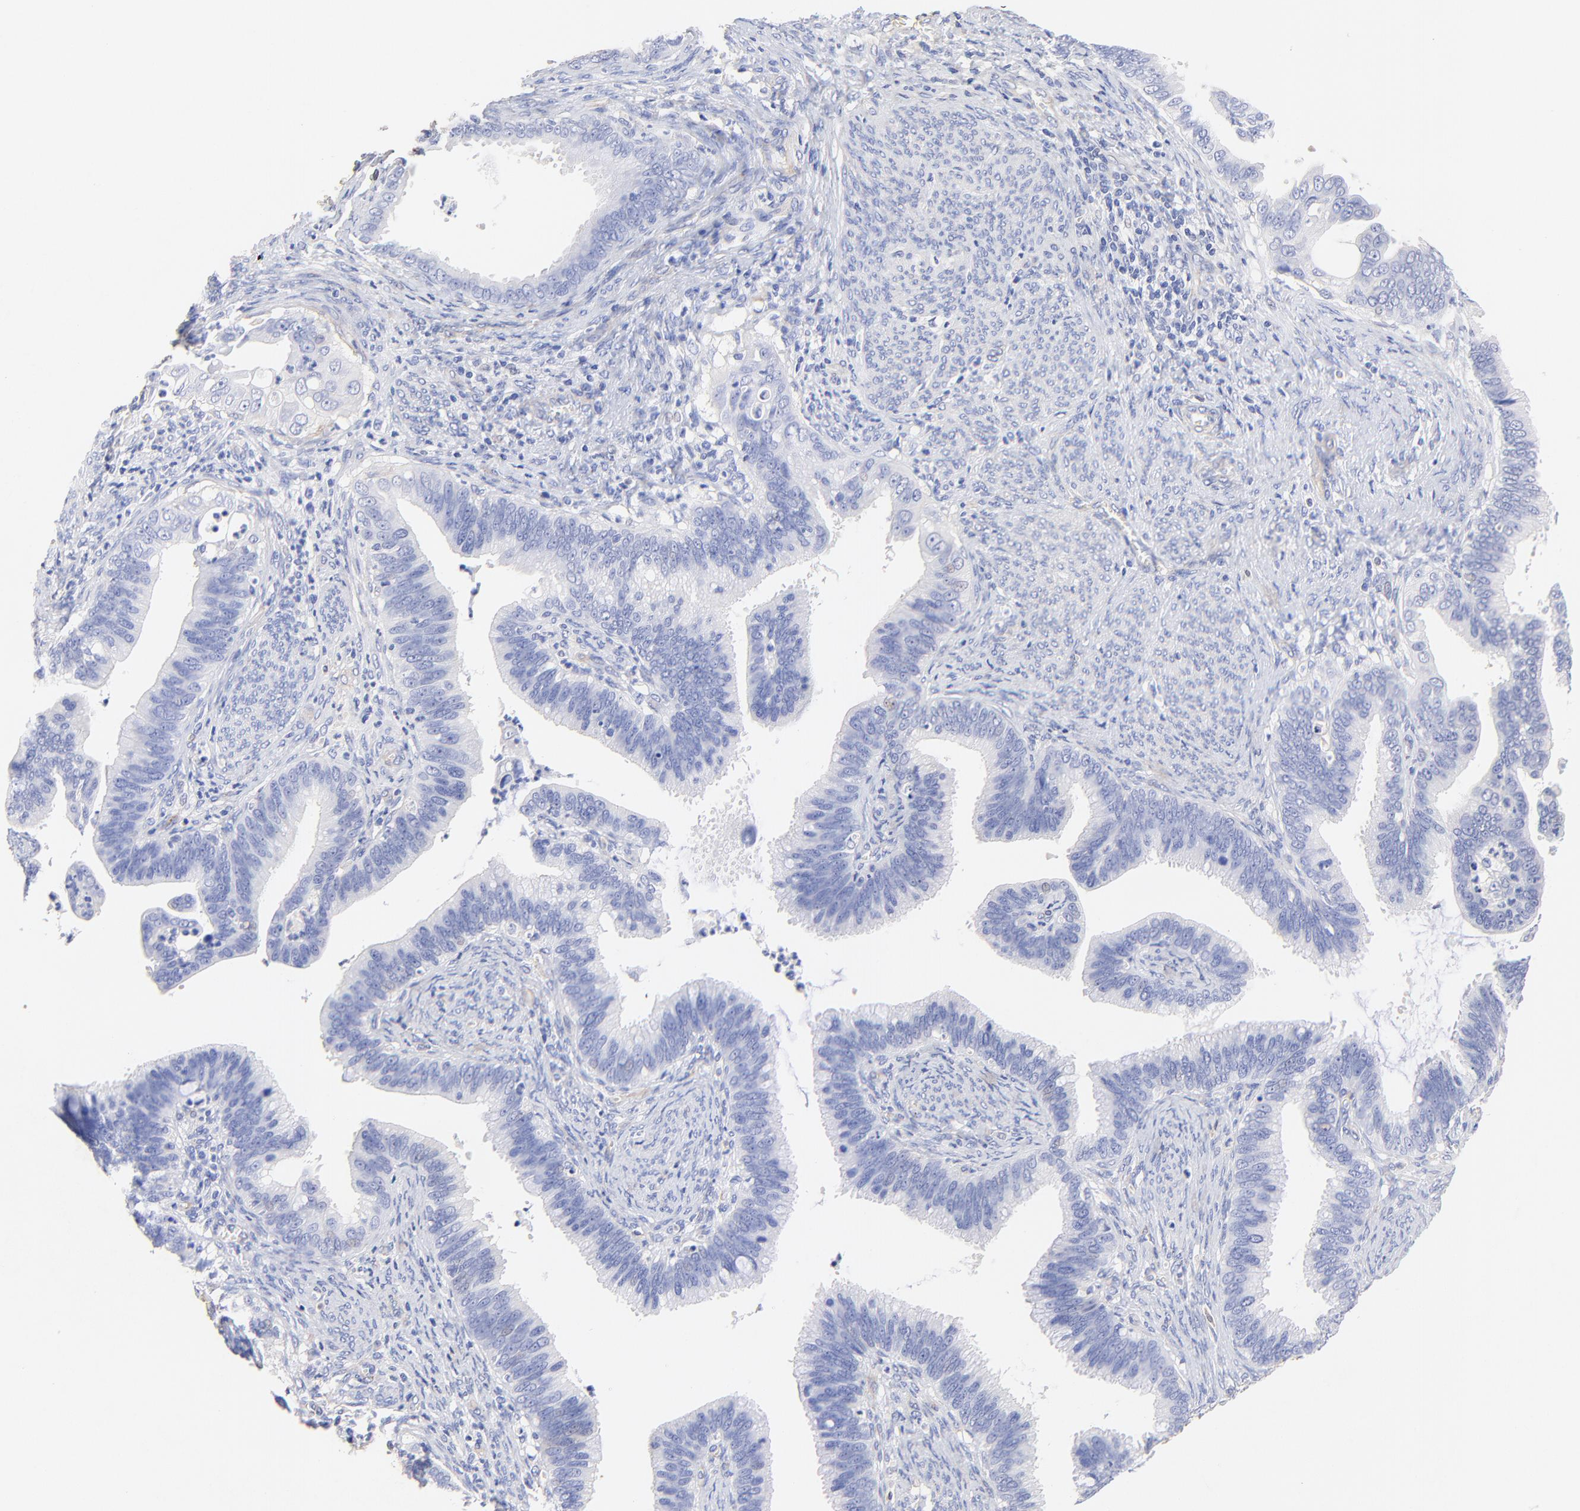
{"staining": {"intensity": "negative", "quantity": "none", "location": "none"}, "tissue": "cervical cancer", "cell_type": "Tumor cells", "image_type": "cancer", "snomed": [{"axis": "morphology", "description": "Adenocarcinoma, NOS"}, {"axis": "topography", "description": "Cervix"}], "caption": "DAB (3,3'-diaminobenzidine) immunohistochemical staining of human adenocarcinoma (cervical) exhibits no significant positivity in tumor cells.", "gene": "ACTRT1", "patient": {"sex": "female", "age": 47}}